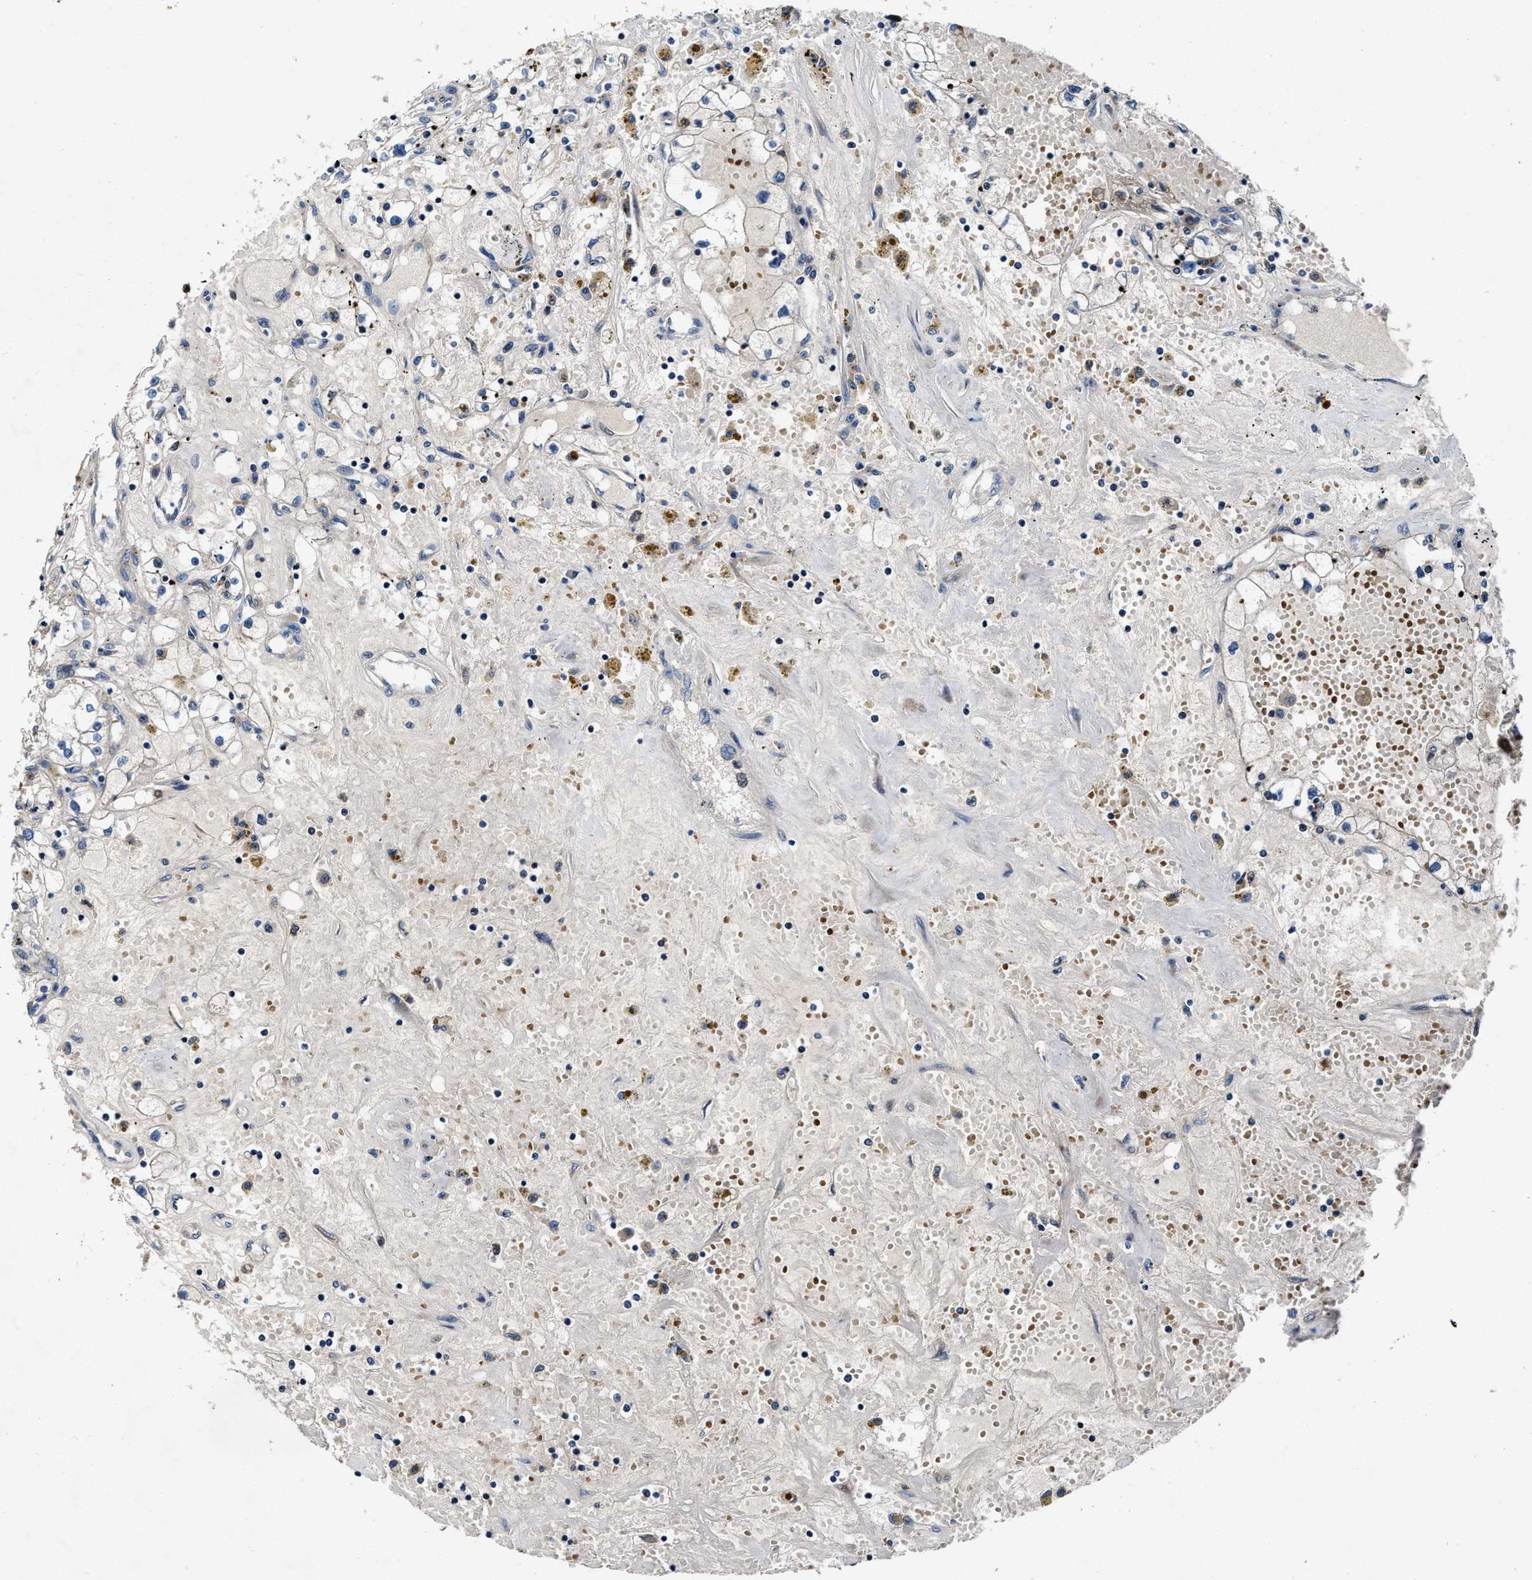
{"staining": {"intensity": "negative", "quantity": "none", "location": "none"}, "tissue": "renal cancer", "cell_type": "Tumor cells", "image_type": "cancer", "snomed": [{"axis": "morphology", "description": "Adenocarcinoma, NOS"}, {"axis": "topography", "description": "Kidney"}], "caption": "Immunohistochemistry (IHC) of human renal cancer displays no expression in tumor cells.", "gene": "C2orf66", "patient": {"sex": "male", "age": 56}}